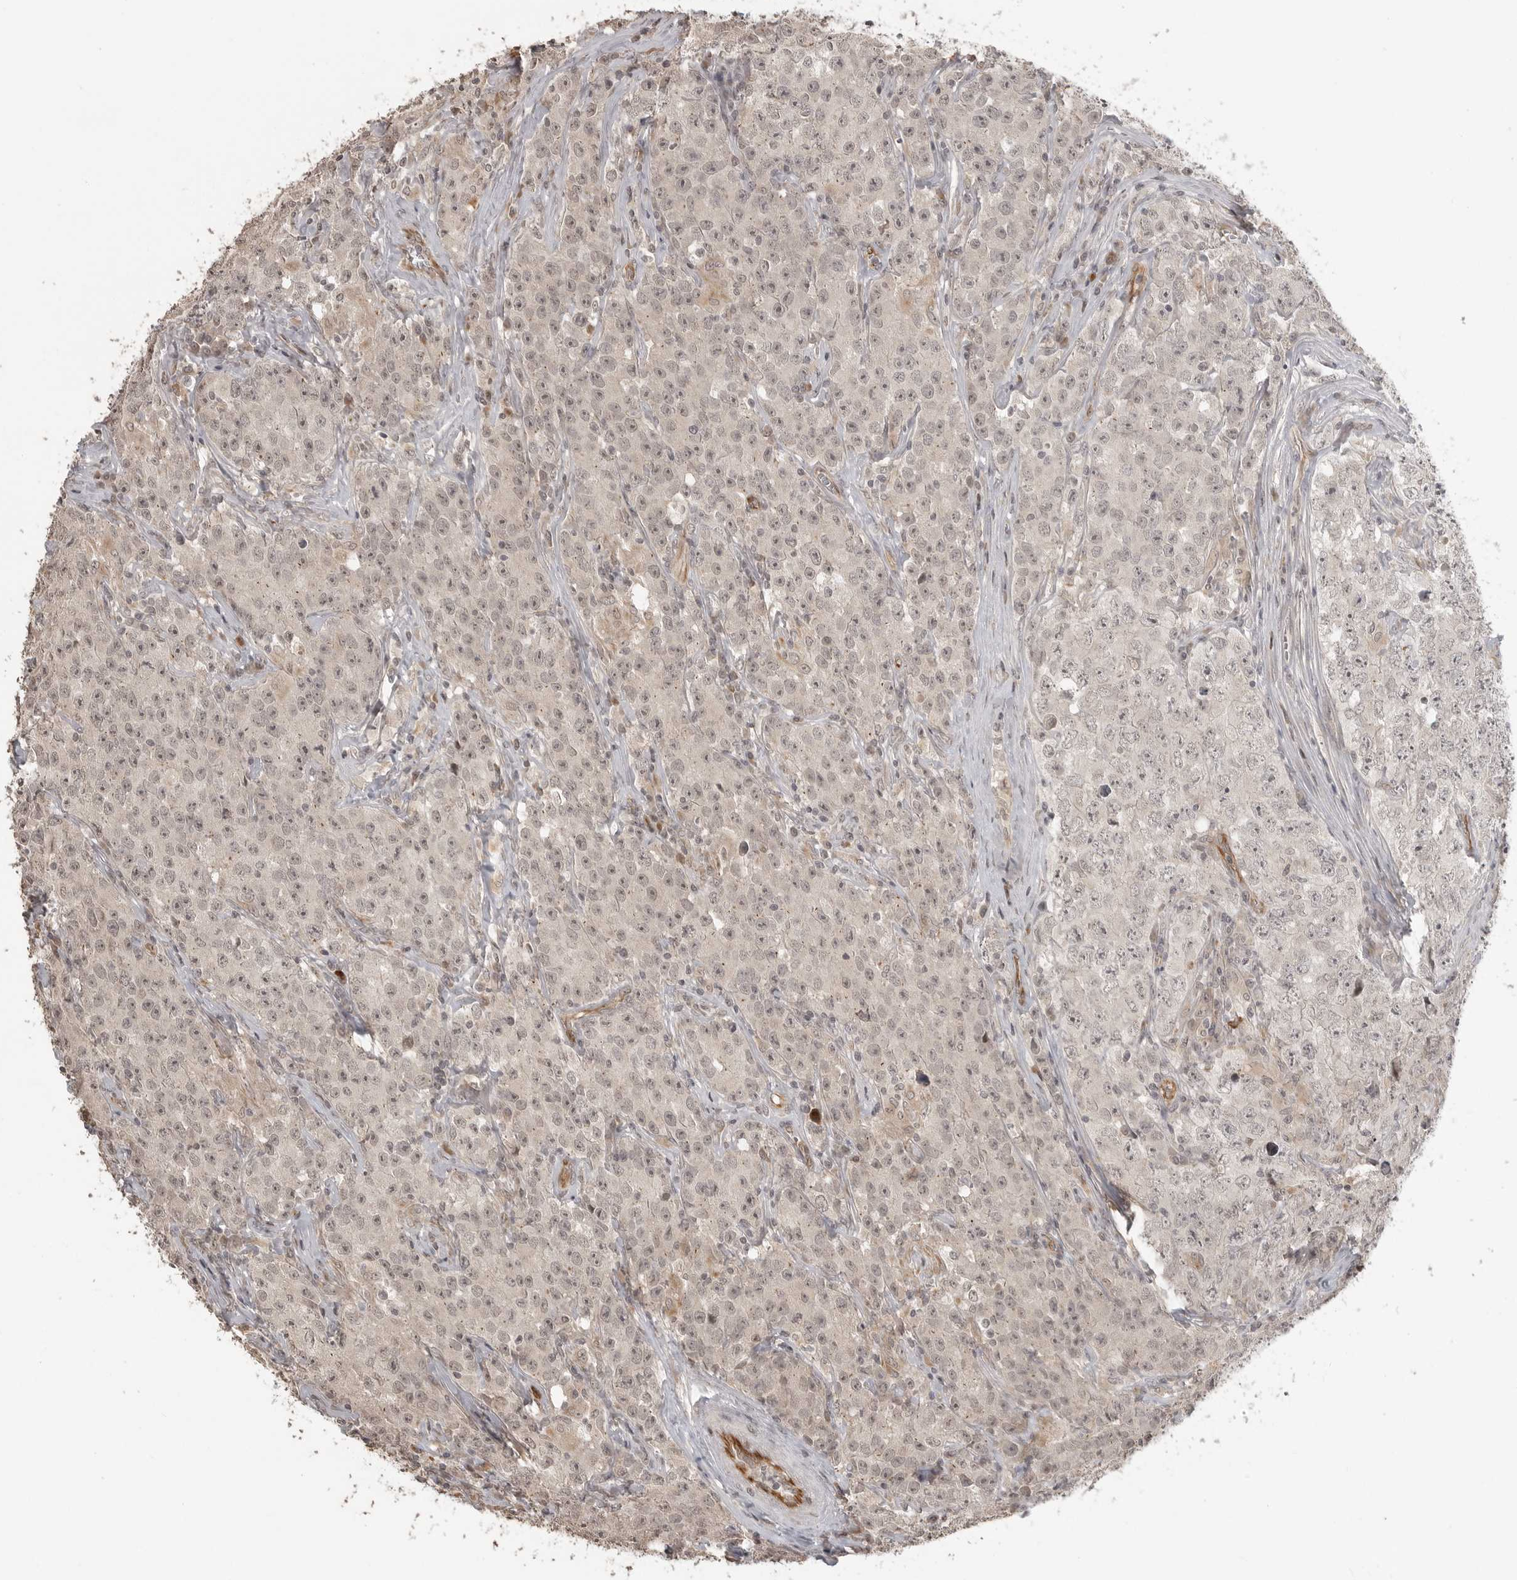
{"staining": {"intensity": "weak", "quantity": "<25%", "location": "nuclear"}, "tissue": "testis cancer", "cell_type": "Tumor cells", "image_type": "cancer", "snomed": [{"axis": "morphology", "description": "Seminoma, NOS"}, {"axis": "morphology", "description": "Carcinoma, Embryonal, NOS"}, {"axis": "topography", "description": "Testis"}], "caption": "Human seminoma (testis) stained for a protein using immunohistochemistry (IHC) demonstrates no positivity in tumor cells.", "gene": "SMG8", "patient": {"sex": "male", "age": 43}}